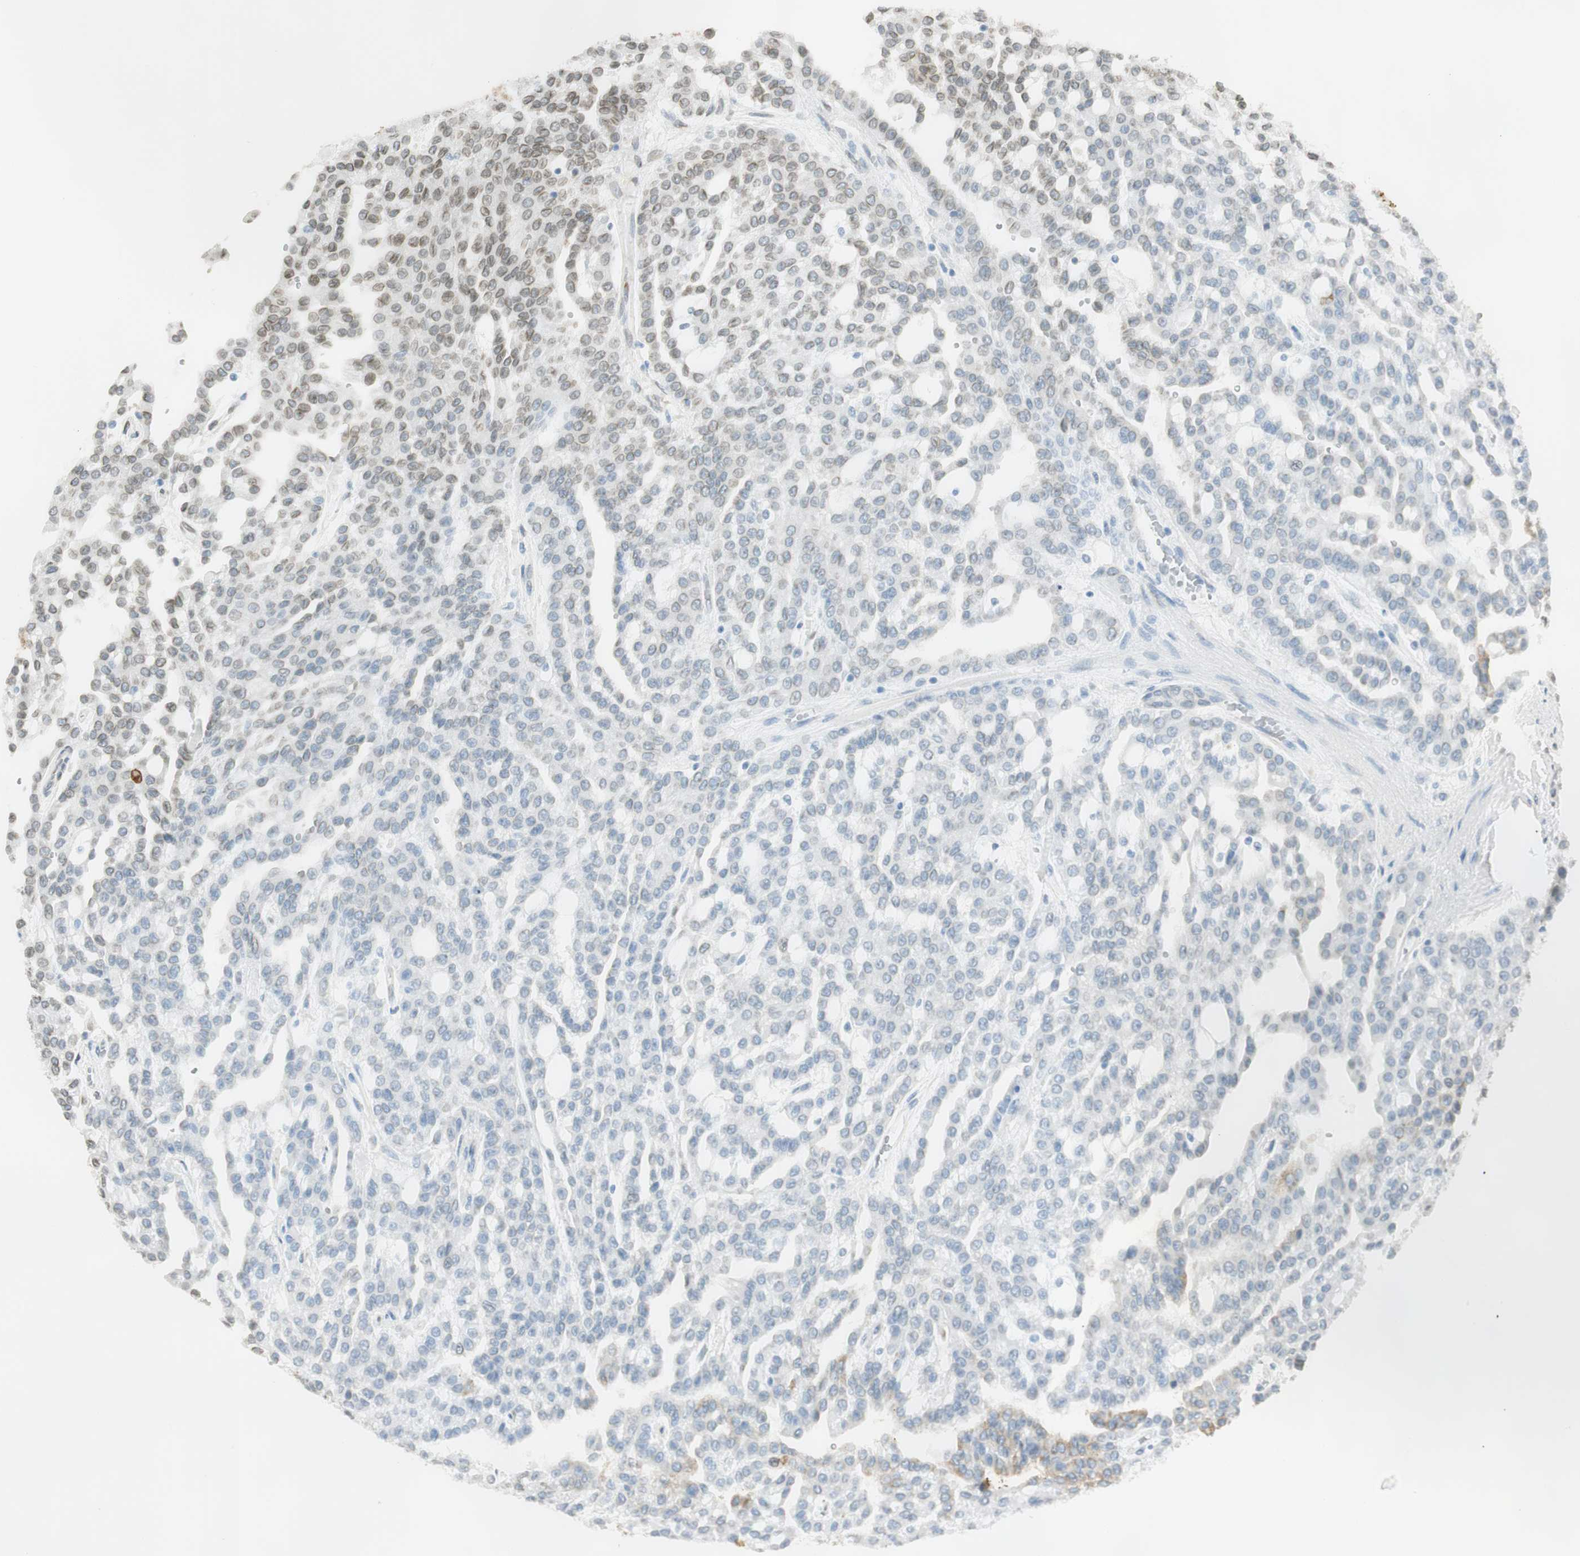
{"staining": {"intensity": "weak", "quantity": "25%-75%", "location": "nuclear"}, "tissue": "renal cancer", "cell_type": "Tumor cells", "image_type": "cancer", "snomed": [{"axis": "morphology", "description": "Adenocarcinoma, NOS"}, {"axis": "topography", "description": "Kidney"}], "caption": "Weak nuclear protein expression is present in approximately 25%-75% of tumor cells in renal cancer.", "gene": "TMEM260", "patient": {"sex": "male", "age": 63}}